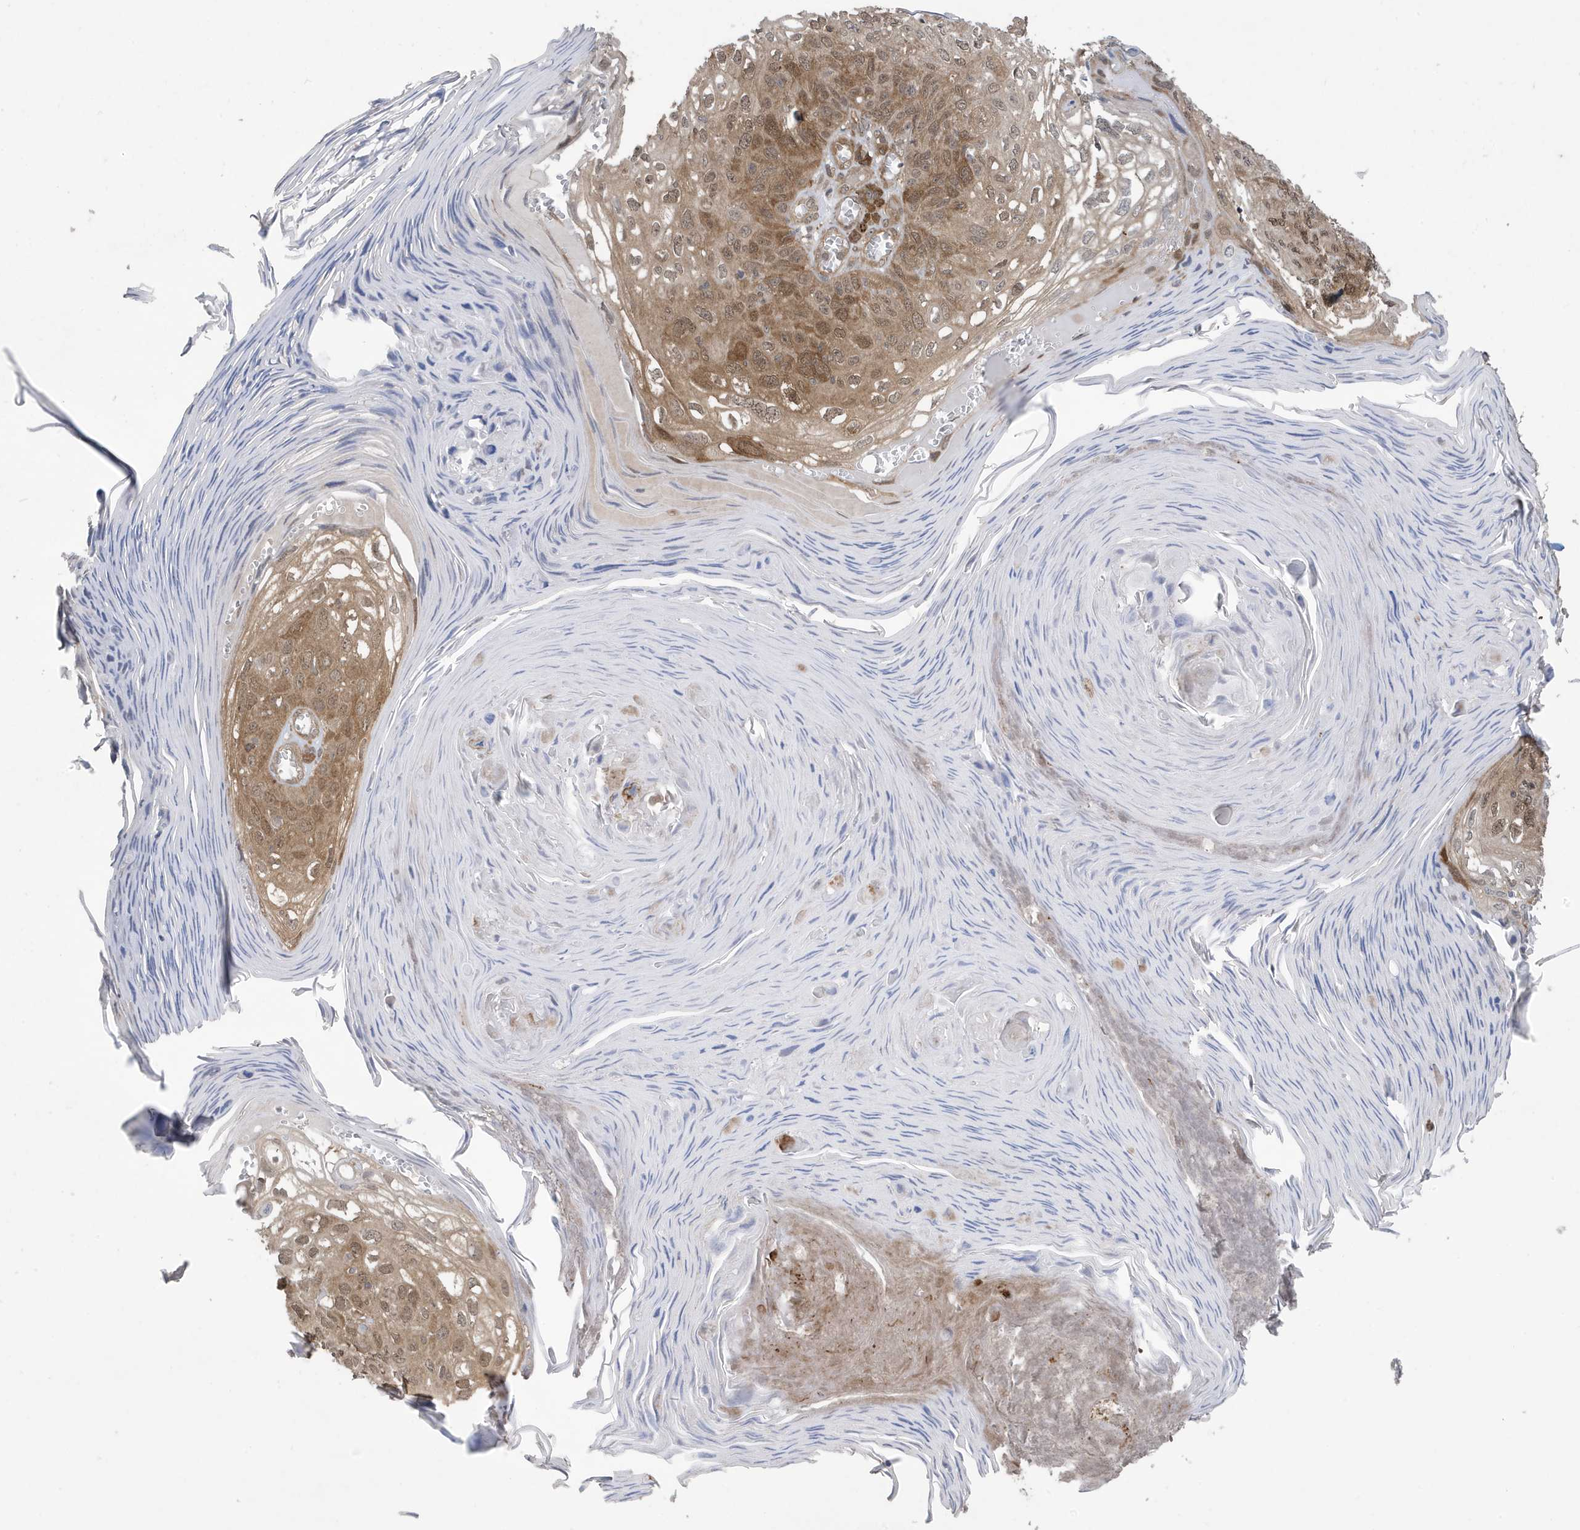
{"staining": {"intensity": "moderate", "quantity": ">75%", "location": "cytoplasmic/membranous,nuclear"}, "tissue": "skin cancer", "cell_type": "Tumor cells", "image_type": "cancer", "snomed": [{"axis": "morphology", "description": "Squamous cell carcinoma, NOS"}, {"axis": "topography", "description": "Skin"}], "caption": "A brown stain highlights moderate cytoplasmic/membranous and nuclear expression of a protein in human skin cancer tumor cells. (DAB (3,3'-diaminobenzidine) = brown stain, brightfield microscopy at high magnification).", "gene": "UBQLN1", "patient": {"sex": "female", "age": 90}}